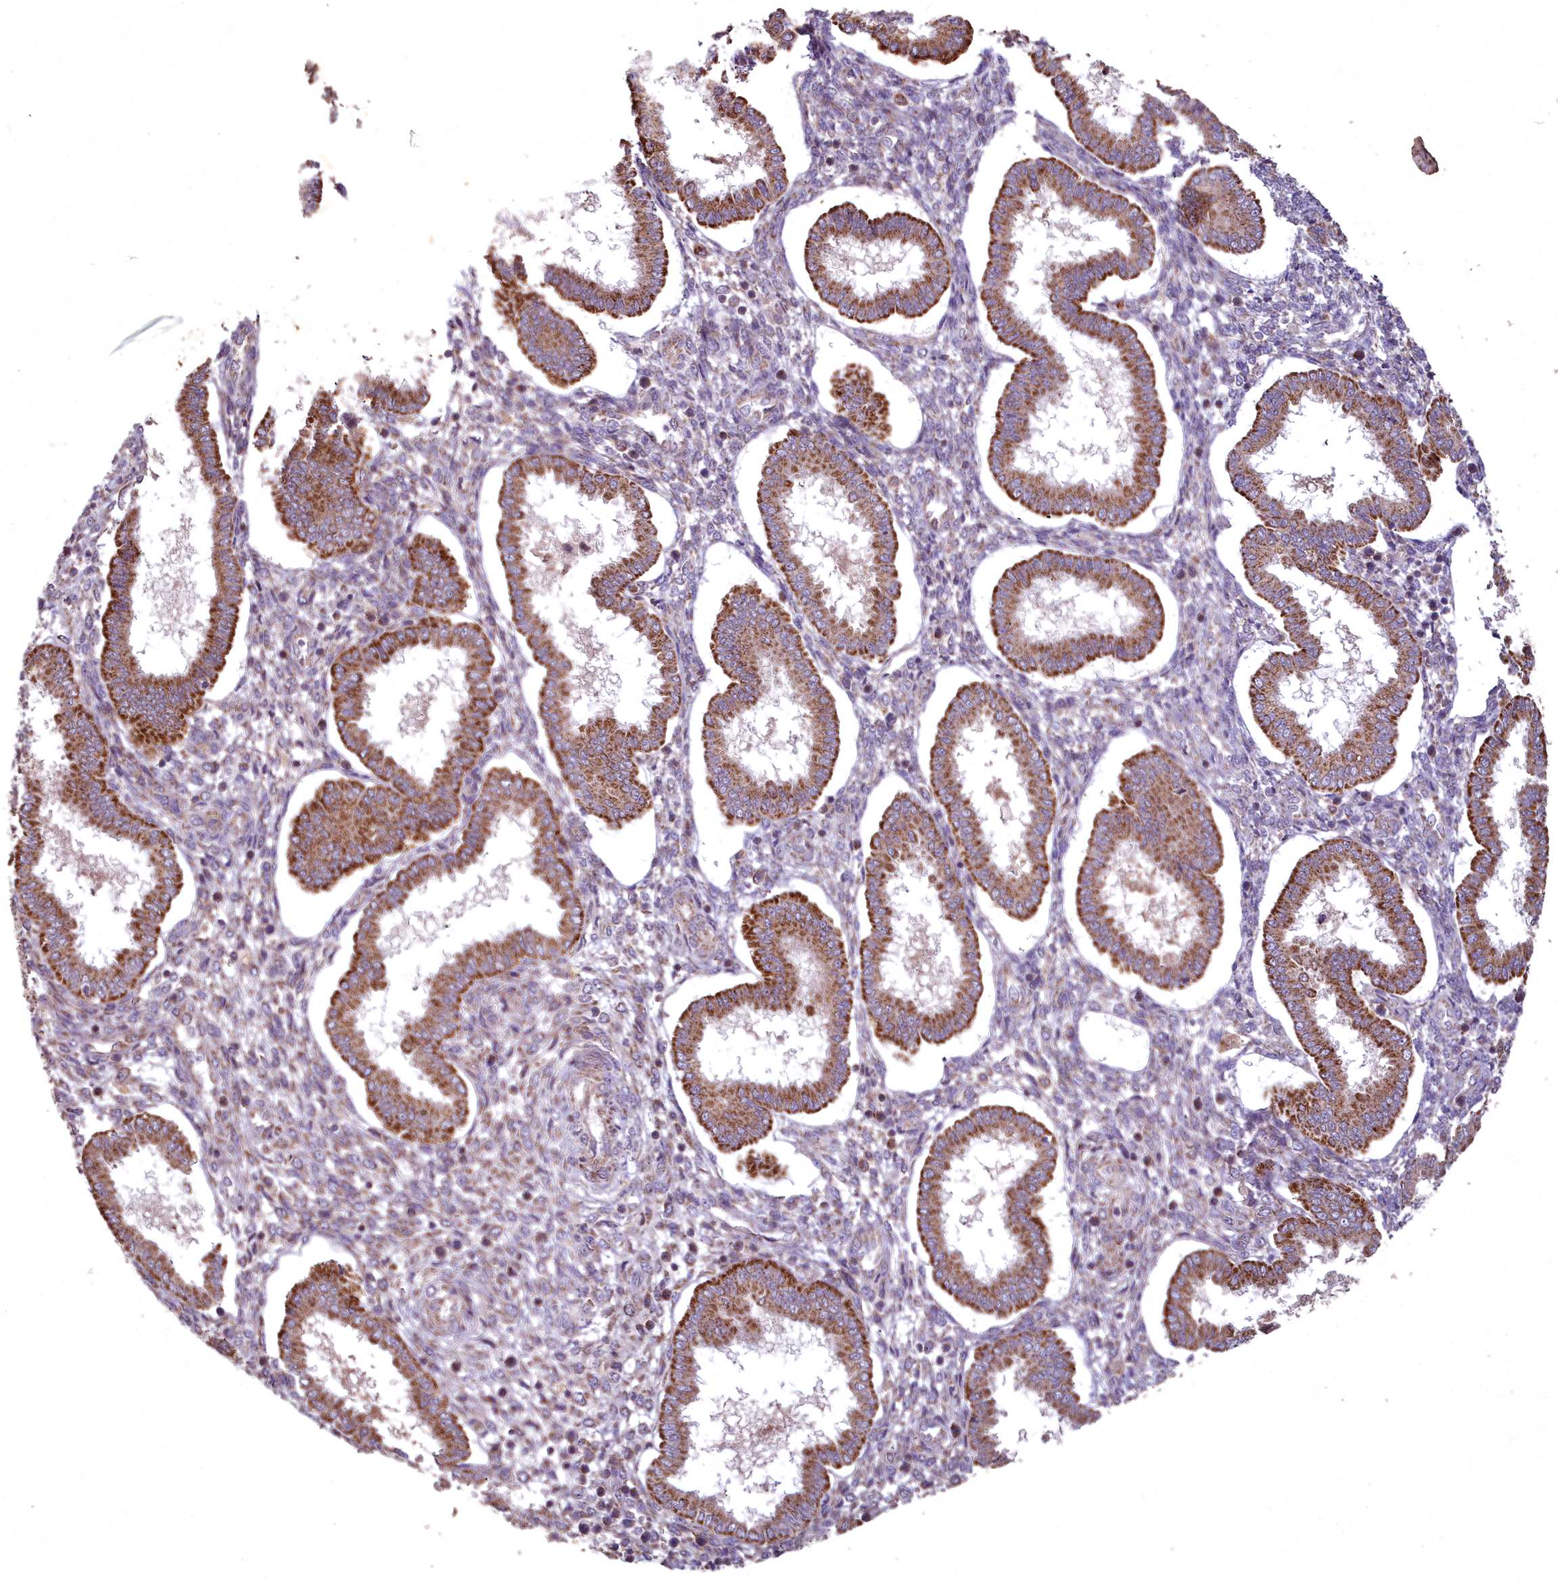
{"staining": {"intensity": "weak", "quantity": "25%-75%", "location": "cytoplasmic/membranous"}, "tissue": "endometrium", "cell_type": "Cells in endometrial stroma", "image_type": "normal", "snomed": [{"axis": "morphology", "description": "Normal tissue, NOS"}, {"axis": "topography", "description": "Endometrium"}], "caption": "Weak cytoplasmic/membranous staining is identified in approximately 25%-75% of cells in endometrial stroma in normal endometrium. The protein of interest is shown in brown color, while the nuclei are stained blue.", "gene": "COX11", "patient": {"sex": "female", "age": 24}}